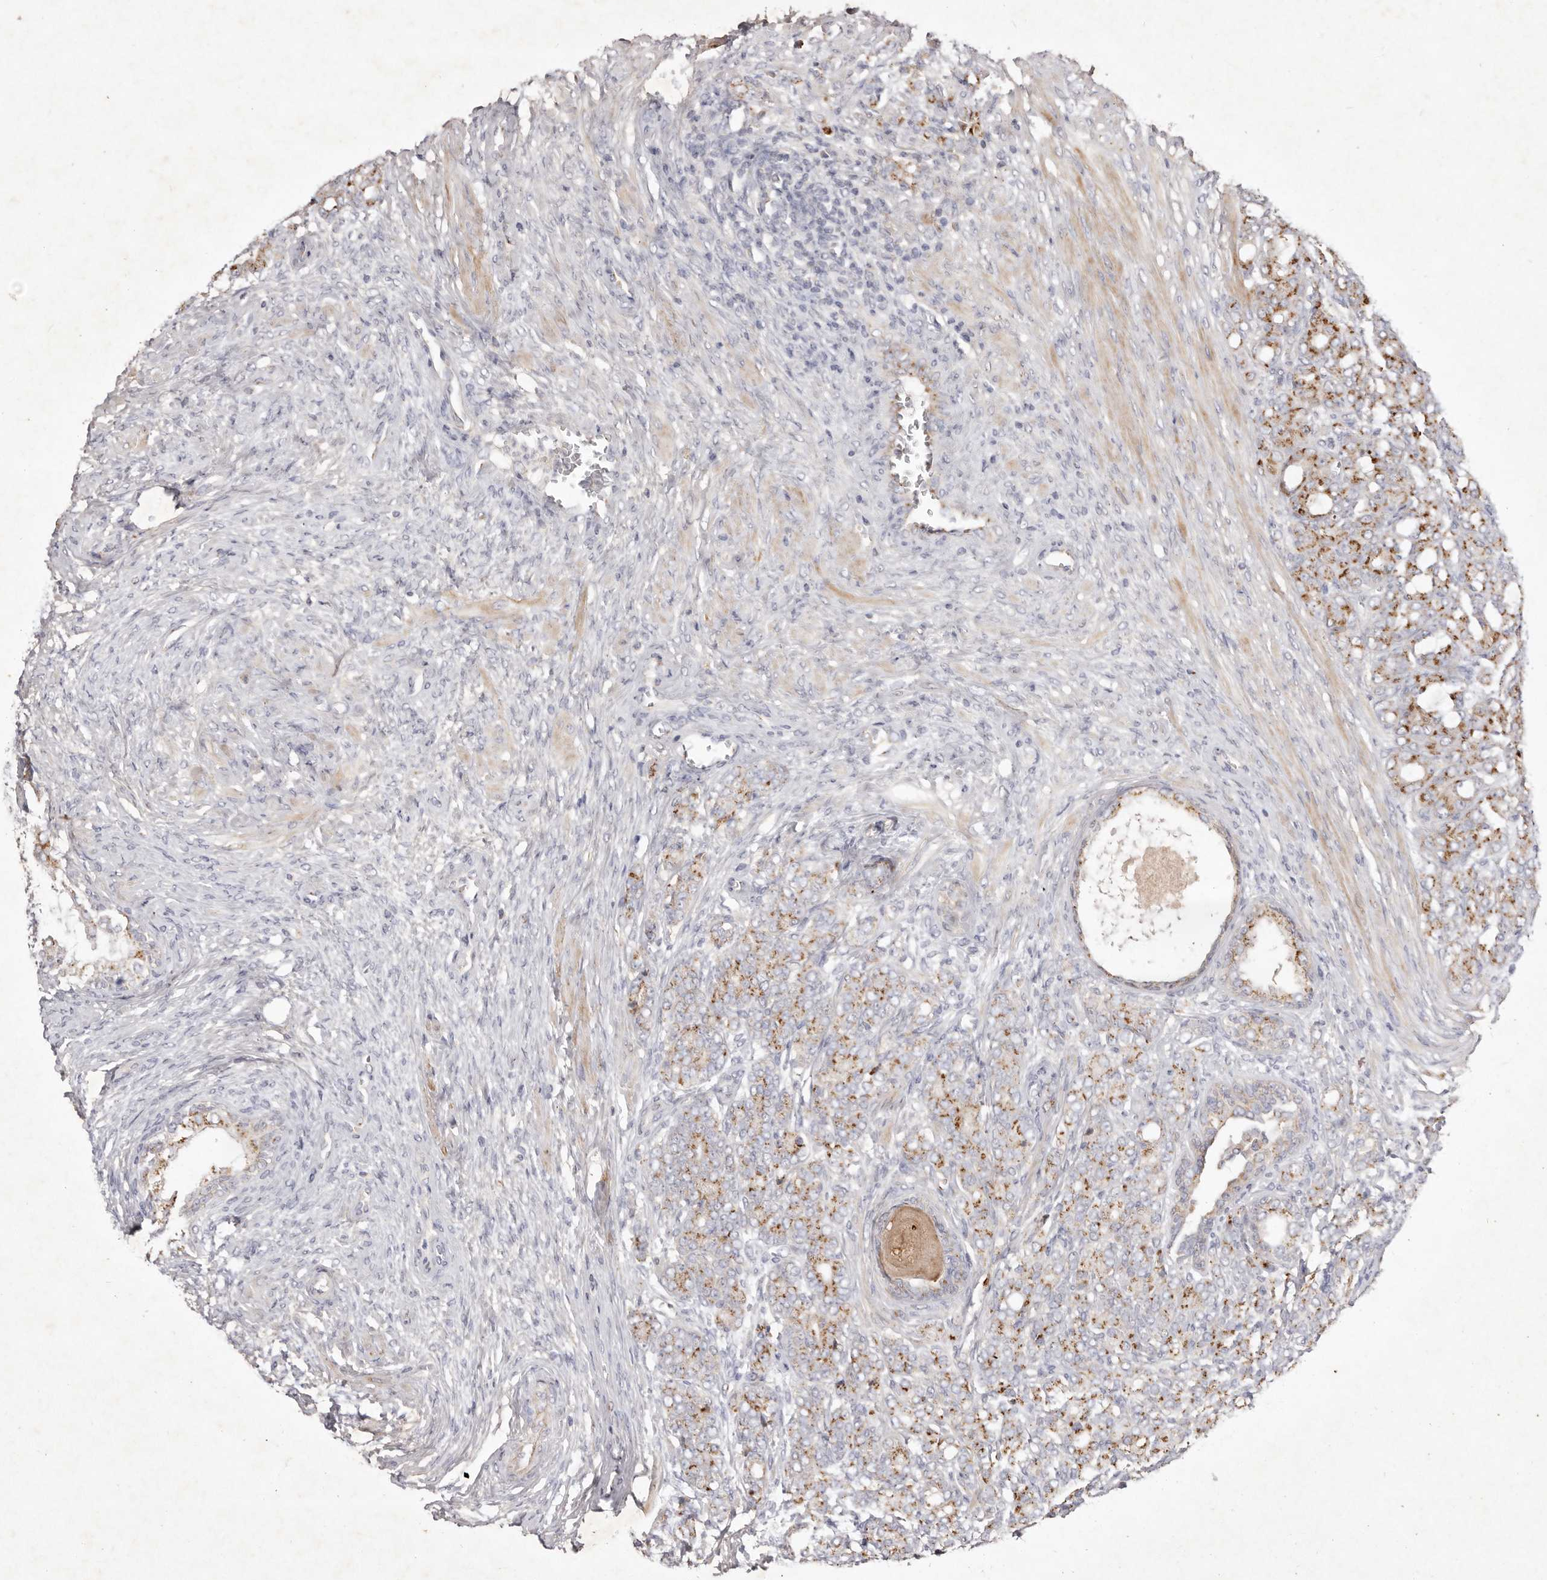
{"staining": {"intensity": "moderate", "quantity": ">75%", "location": "cytoplasmic/membranous"}, "tissue": "prostate cancer", "cell_type": "Tumor cells", "image_type": "cancer", "snomed": [{"axis": "morphology", "description": "Adenocarcinoma, High grade"}, {"axis": "topography", "description": "Prostate"}], "caption": "IHC of human prostate cancer (adenocarcinoma (high-grade)) exhibits medium levels of moderate cytoplasmic/membranous positivity in approximately >75% of tumor cells. The staining is performed using DAB (3,3'-diaminobenzidine) brown chromogen to label protein expression. The nuclei are counter-stained blue using hematoxylin.", "gene": "USP24", "patient": {"sex": "male", "age": 62}}